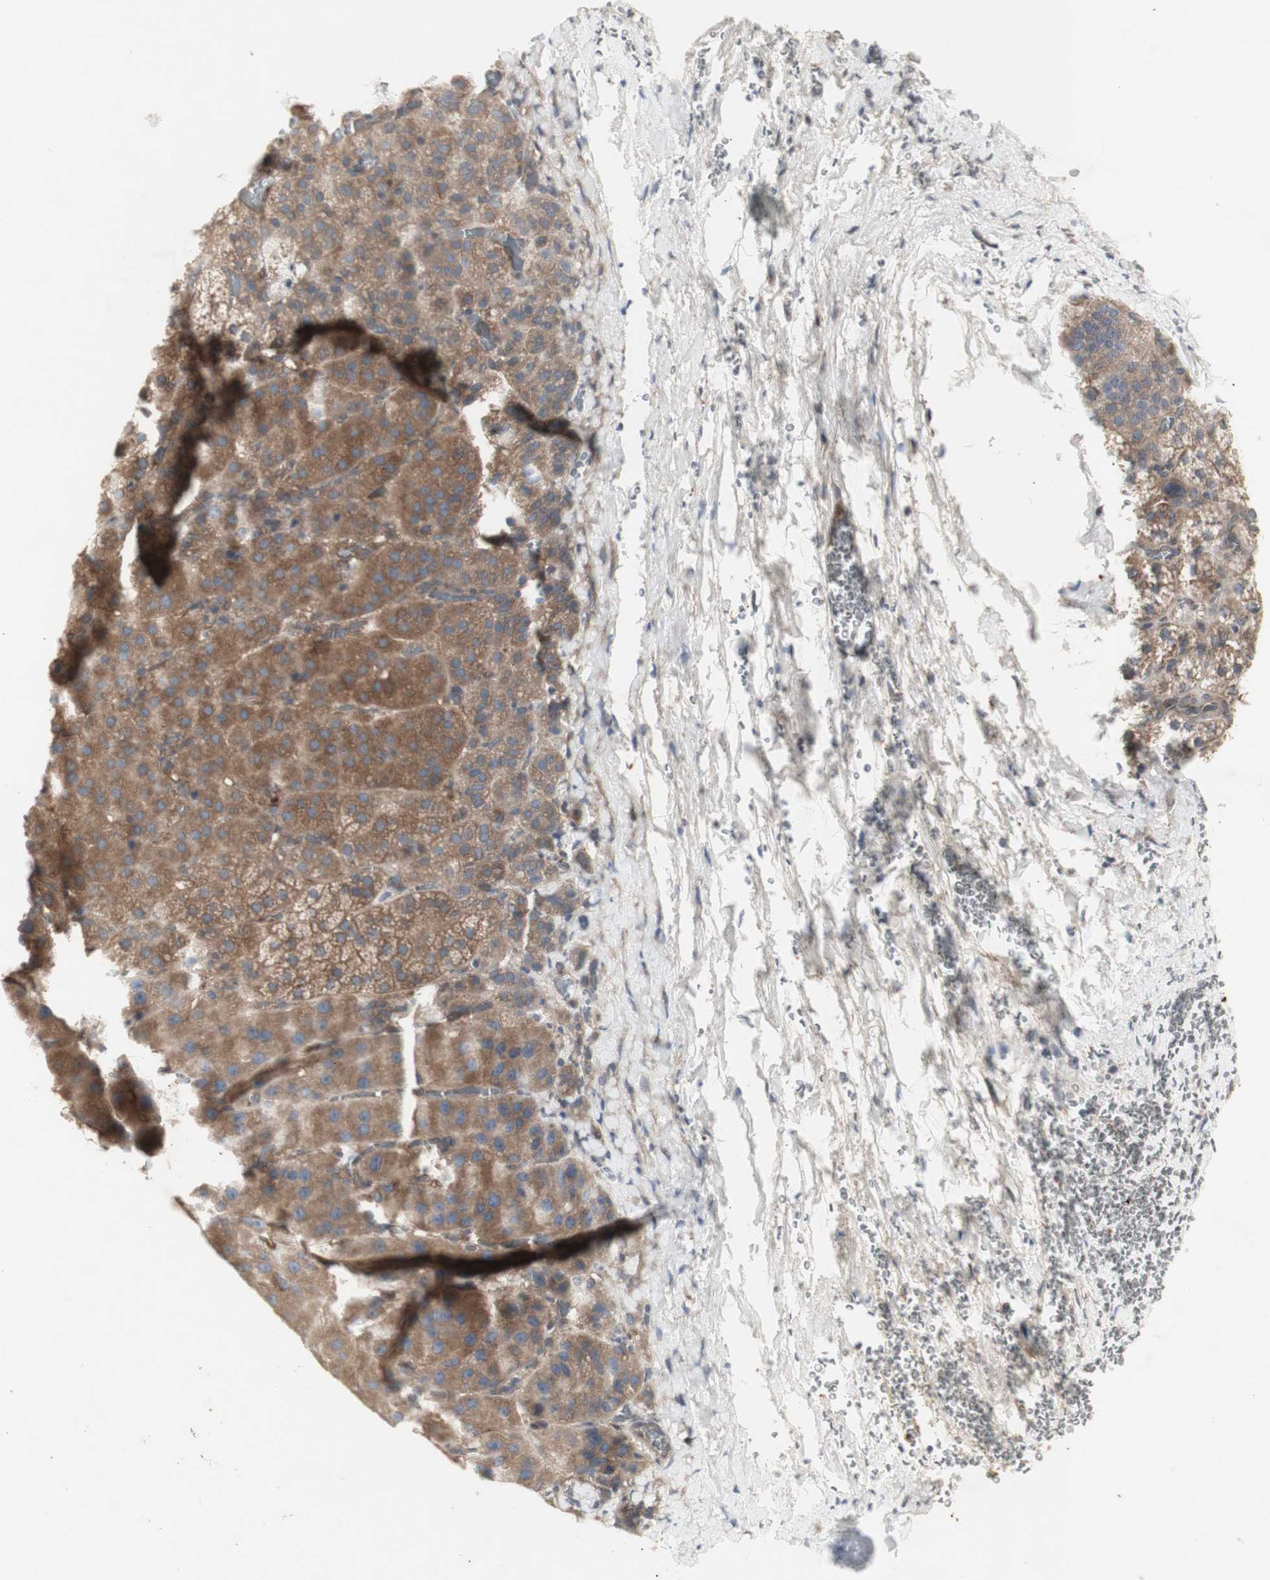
{"staining": {"intensity": "moderate", "quantity": ">75%", "location": "cytoplasmic/membranous"}, "tissue": "adrenal gland", "cell_type": "Glandular cells", "image_type": "normal", "snomed": [{"axis": "morphology", "description": "Normal tissue, NOS"}, {"axis": "topography", "description": "Adrenal gland"}], "caption": "Immunohistochemistry (IHC) histopathology image of unremarkable human adrenal gland stained for a protein (brown), which shows medium levels of moderate cytoplasmic/membranous positivity in approximately >75% of glandular cells.", "gene": "CHURC1", "patient": {"sex": "female", "age": 57}}